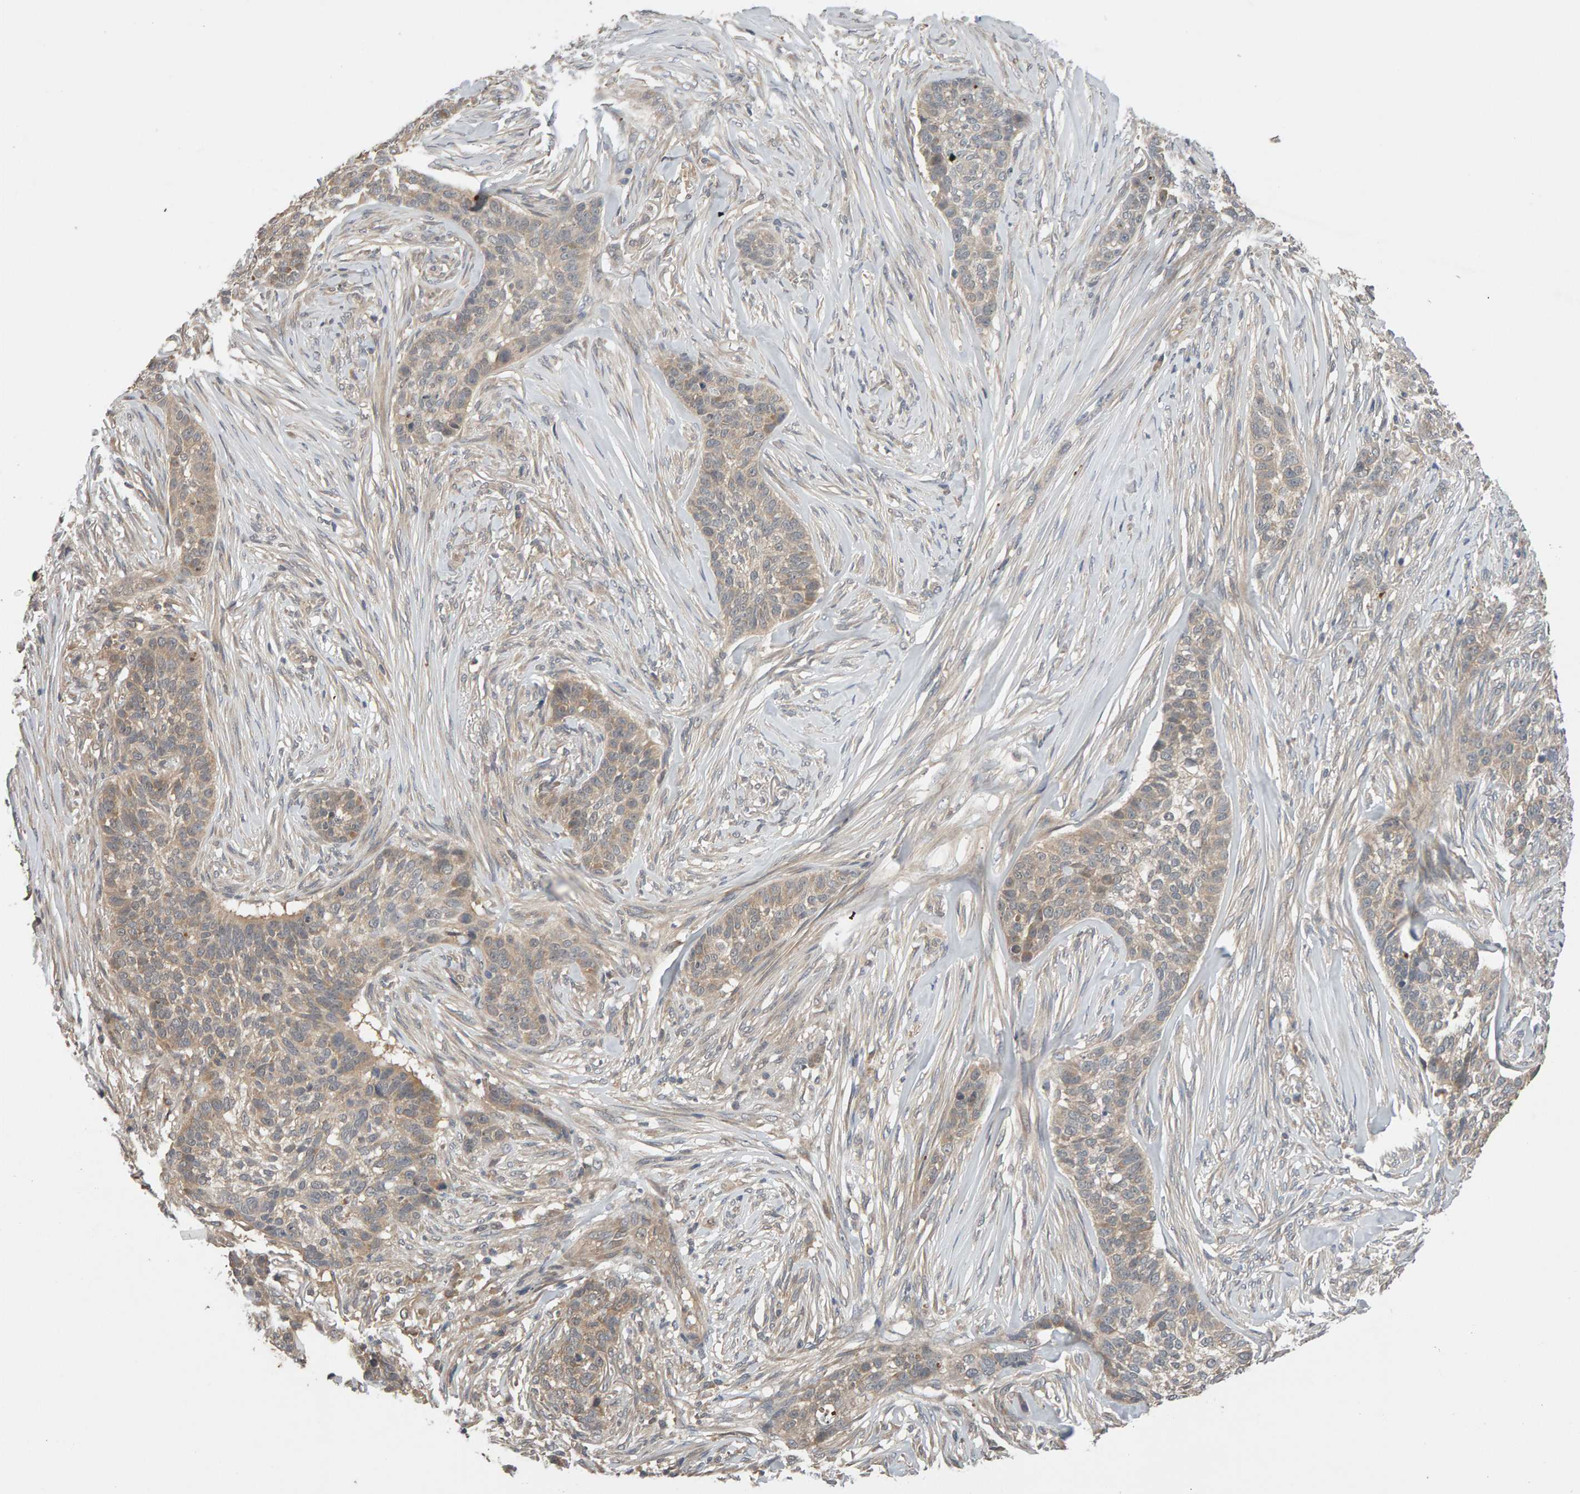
{"staining": {"intensity": "weak", "quantity": "25%-75%", "location": "cytoplasmic/membranous"}, "tissue": "skin cancer", "cell_type": "Tumor cells", "image_type": "cancer", "snomed": [{"axis": "morphology", "description": "Basal cell carcinoma"}, {"axis": "topography", "description": "Skin"}], "caption": "This is an image of IHC staining of skin basal cell carcinoma, which shows weak staining in the cytoplasmic/membranous of tumor cells.", "gene": "DNAJC7", "patient": {"sex": "male", "age": 85}}